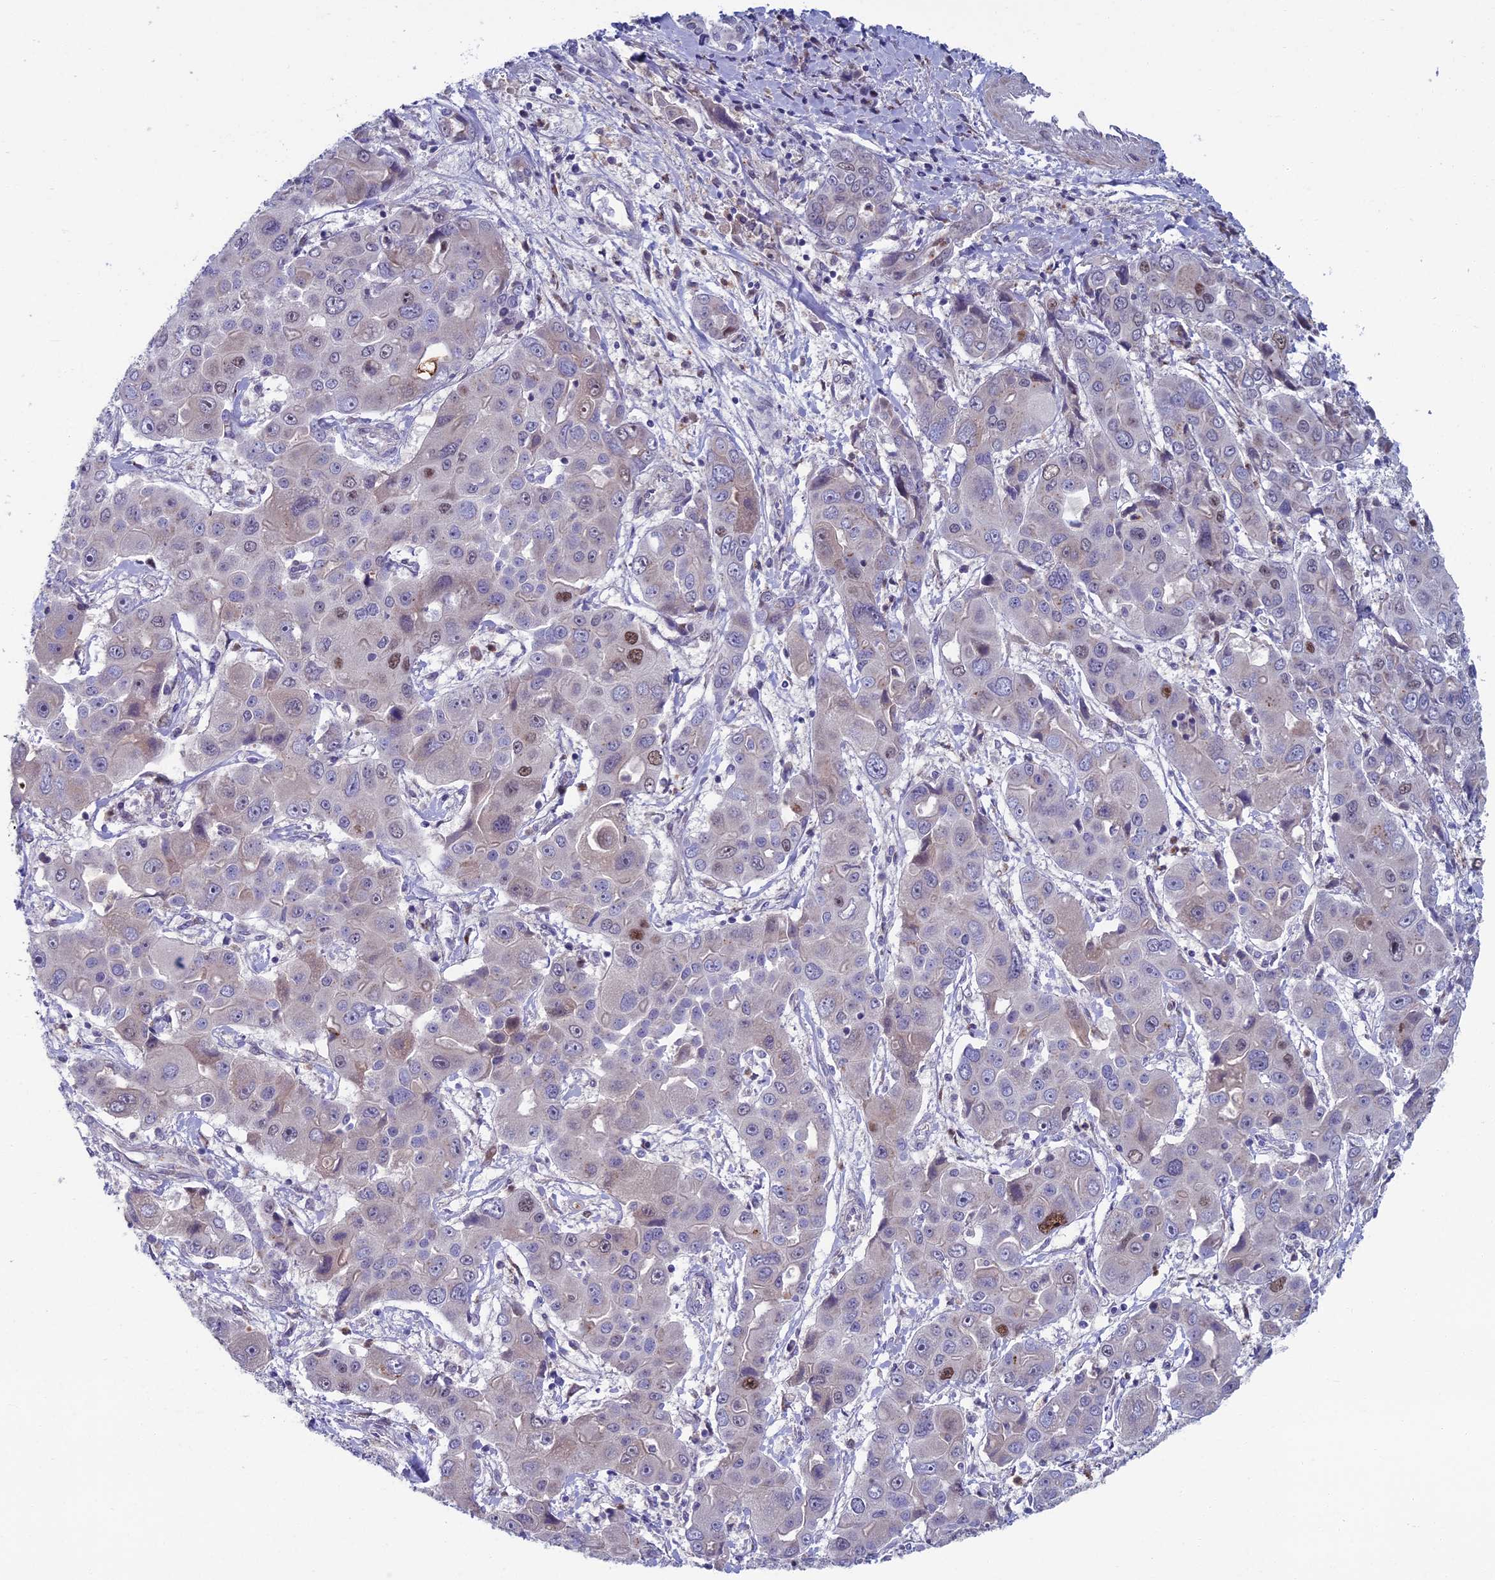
{"staining": {"intensity": "moderate", "quantity": "<25%", "location": "nuclear"}, "tissue": "liver cancer", "cell_type": "Tumor cells", "image_type": "cancer", "snomed": [{"axis": "morphology", "description": "Cholangiocarcinoma"}, {"axis": "topography", "description": "Liver"}], "caption": "A brown stain labels moderate nuclear expression of a protein in human liver cancer tumor cells.", "gene": "LIG1", "patient": {"sex": "male", "age": 67}}